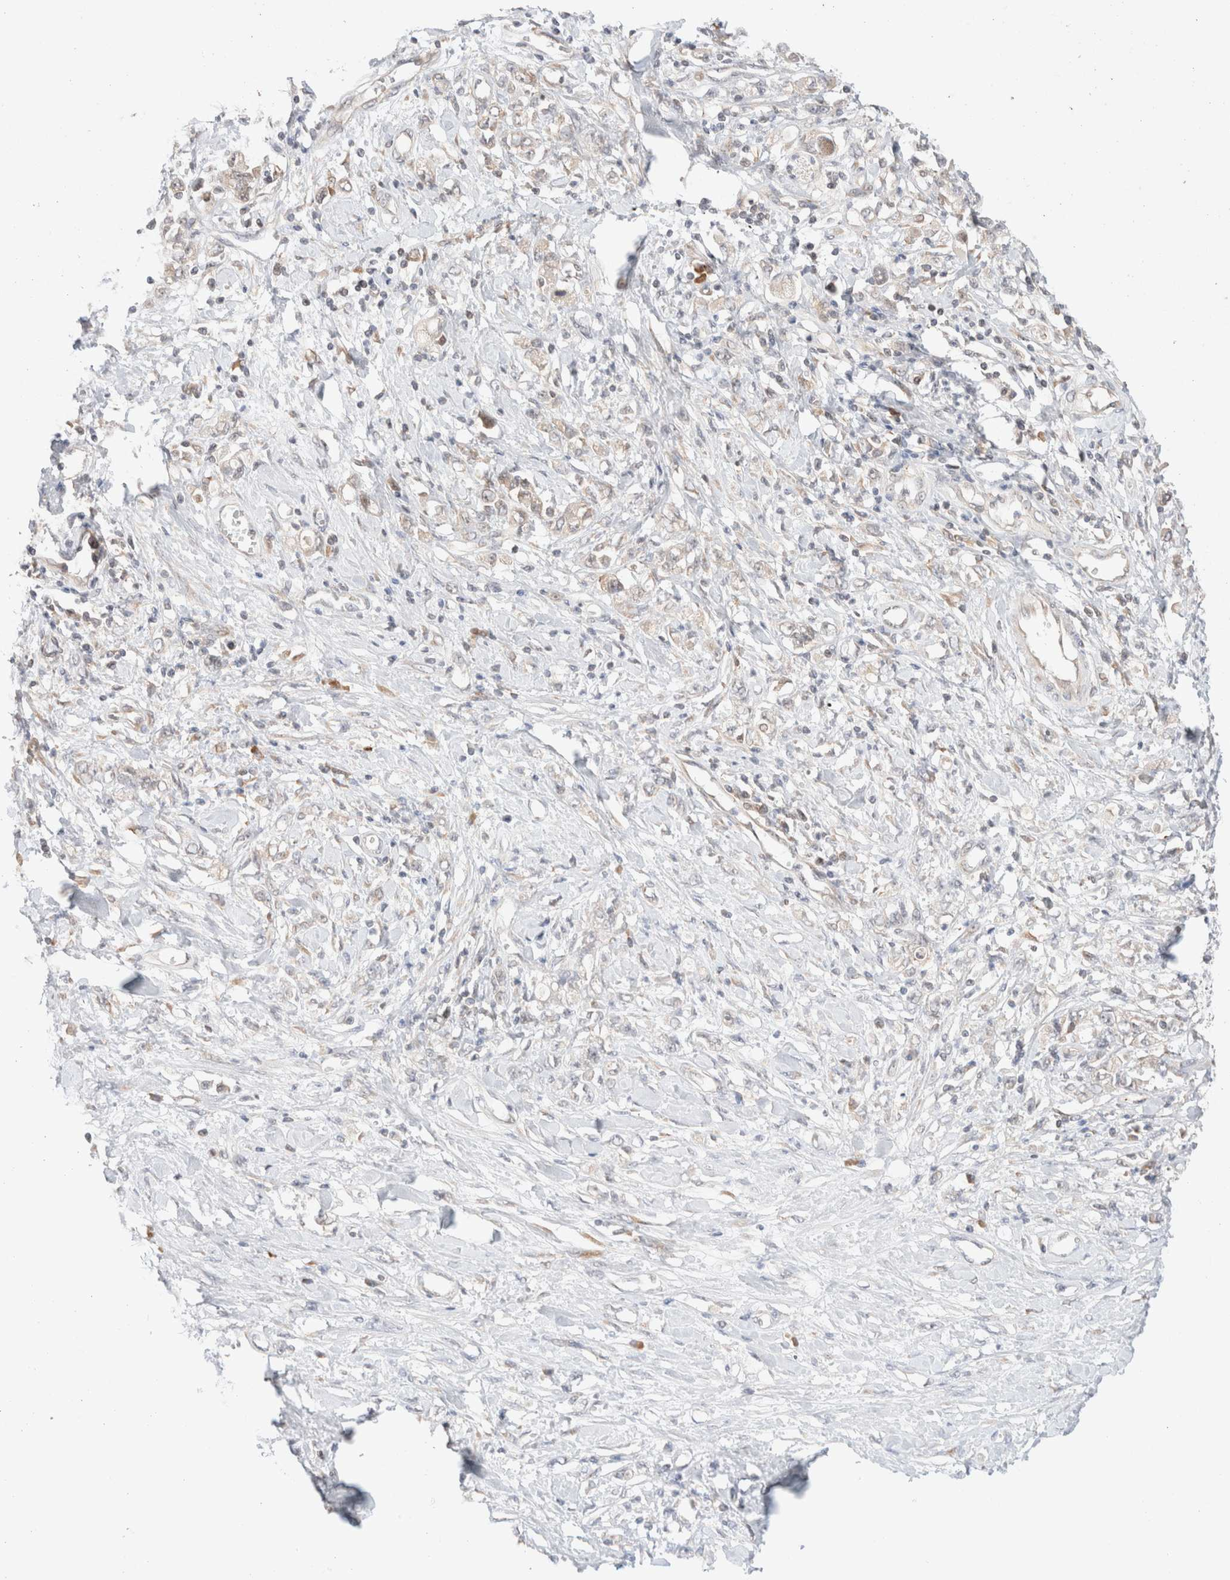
{"staining": {"intensity": "weak", "quantity": "25%-75%", "location": "cytoplasmic/membranous"}, "tissue": "stomach cancer", "cell_type": "Tumor cells", "image_type": "cancer", "snomed": [{"axis": "morphology", "description": "Adenocarcinoma, NOS"}, {"axis": "topography", "description": "Stomach"}], "caption": "Immunohistochemistry (IHC) staining of stomach cancer (adenocarcinoma), which exhibits low levels of weak cytoplasmic/membranous staining in about 25%-75% of tumor cells indicating weak cytoplasmic/membranous protein positivity. The staining was performed using DAB (brown) for protein detection and nuclei were counterstained in hematoxylin (blue).", "gene": "XKR4", "patient": {"sex": "female", "age": 76}}